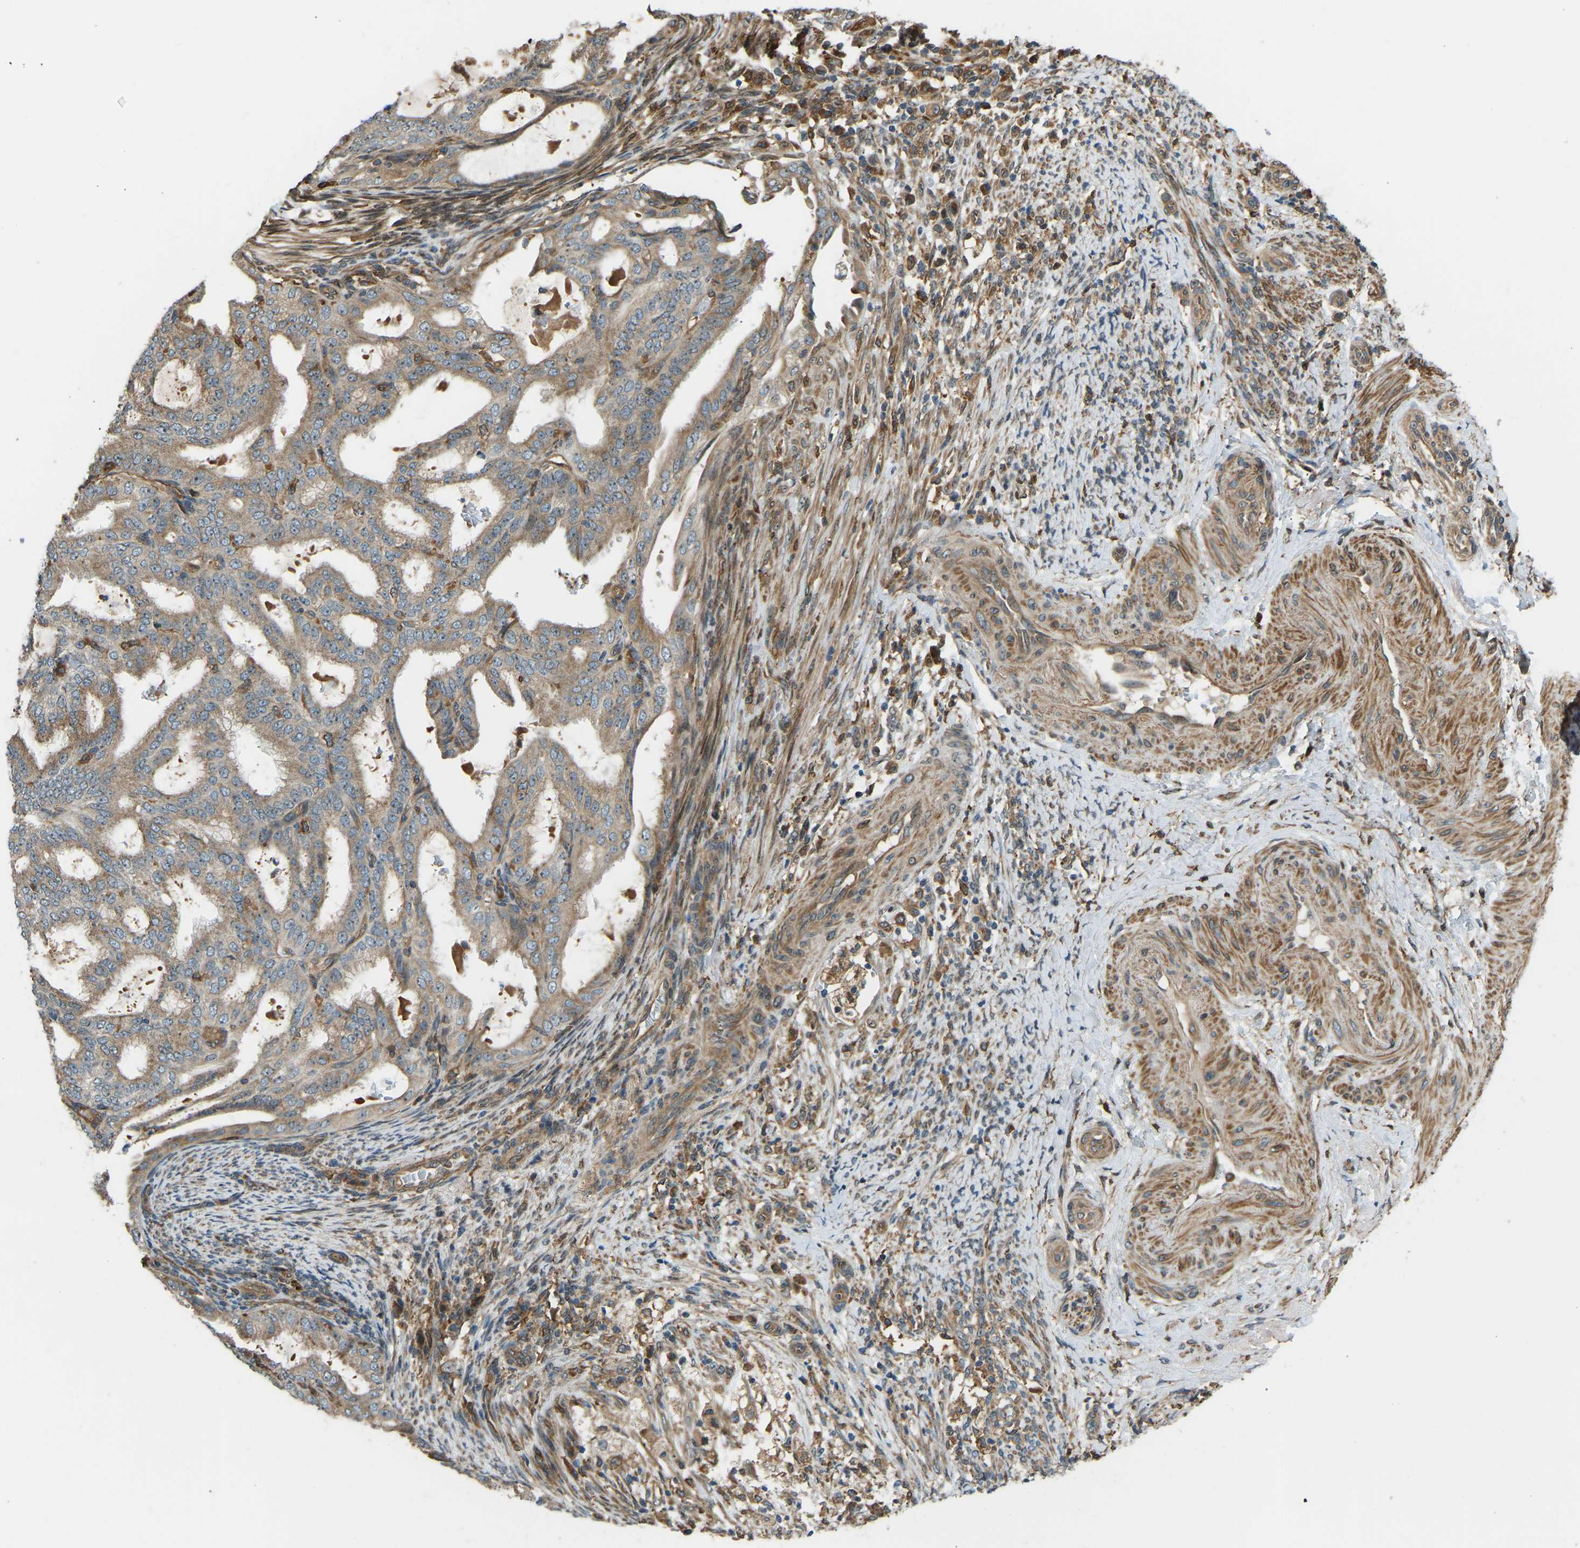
{"staining": {"intensity": "moderate", "quantity": ">75%", "location": "cytoplasmic/membranous"}, "tissue": "endometrial cancer", "cell_type": "Tumor cells", "image_type": "cancer", "snomed": [{"axis": "morphology", "description": "Adenocarcinoma, NOS"}, {"axis": "topography", "description": "Endometrium"}], "caption": "This micrograph displays endometrial cancer (adenocarcinoma) stained with immunohistochemistry to label a protein in brown. The cytoplasmic/membranous of tumor cells show moderate positivity for the protein. Nuclei are counter-stained blue.", "gene": "OS9", "patient": {"sex": "female", "age": 58}}